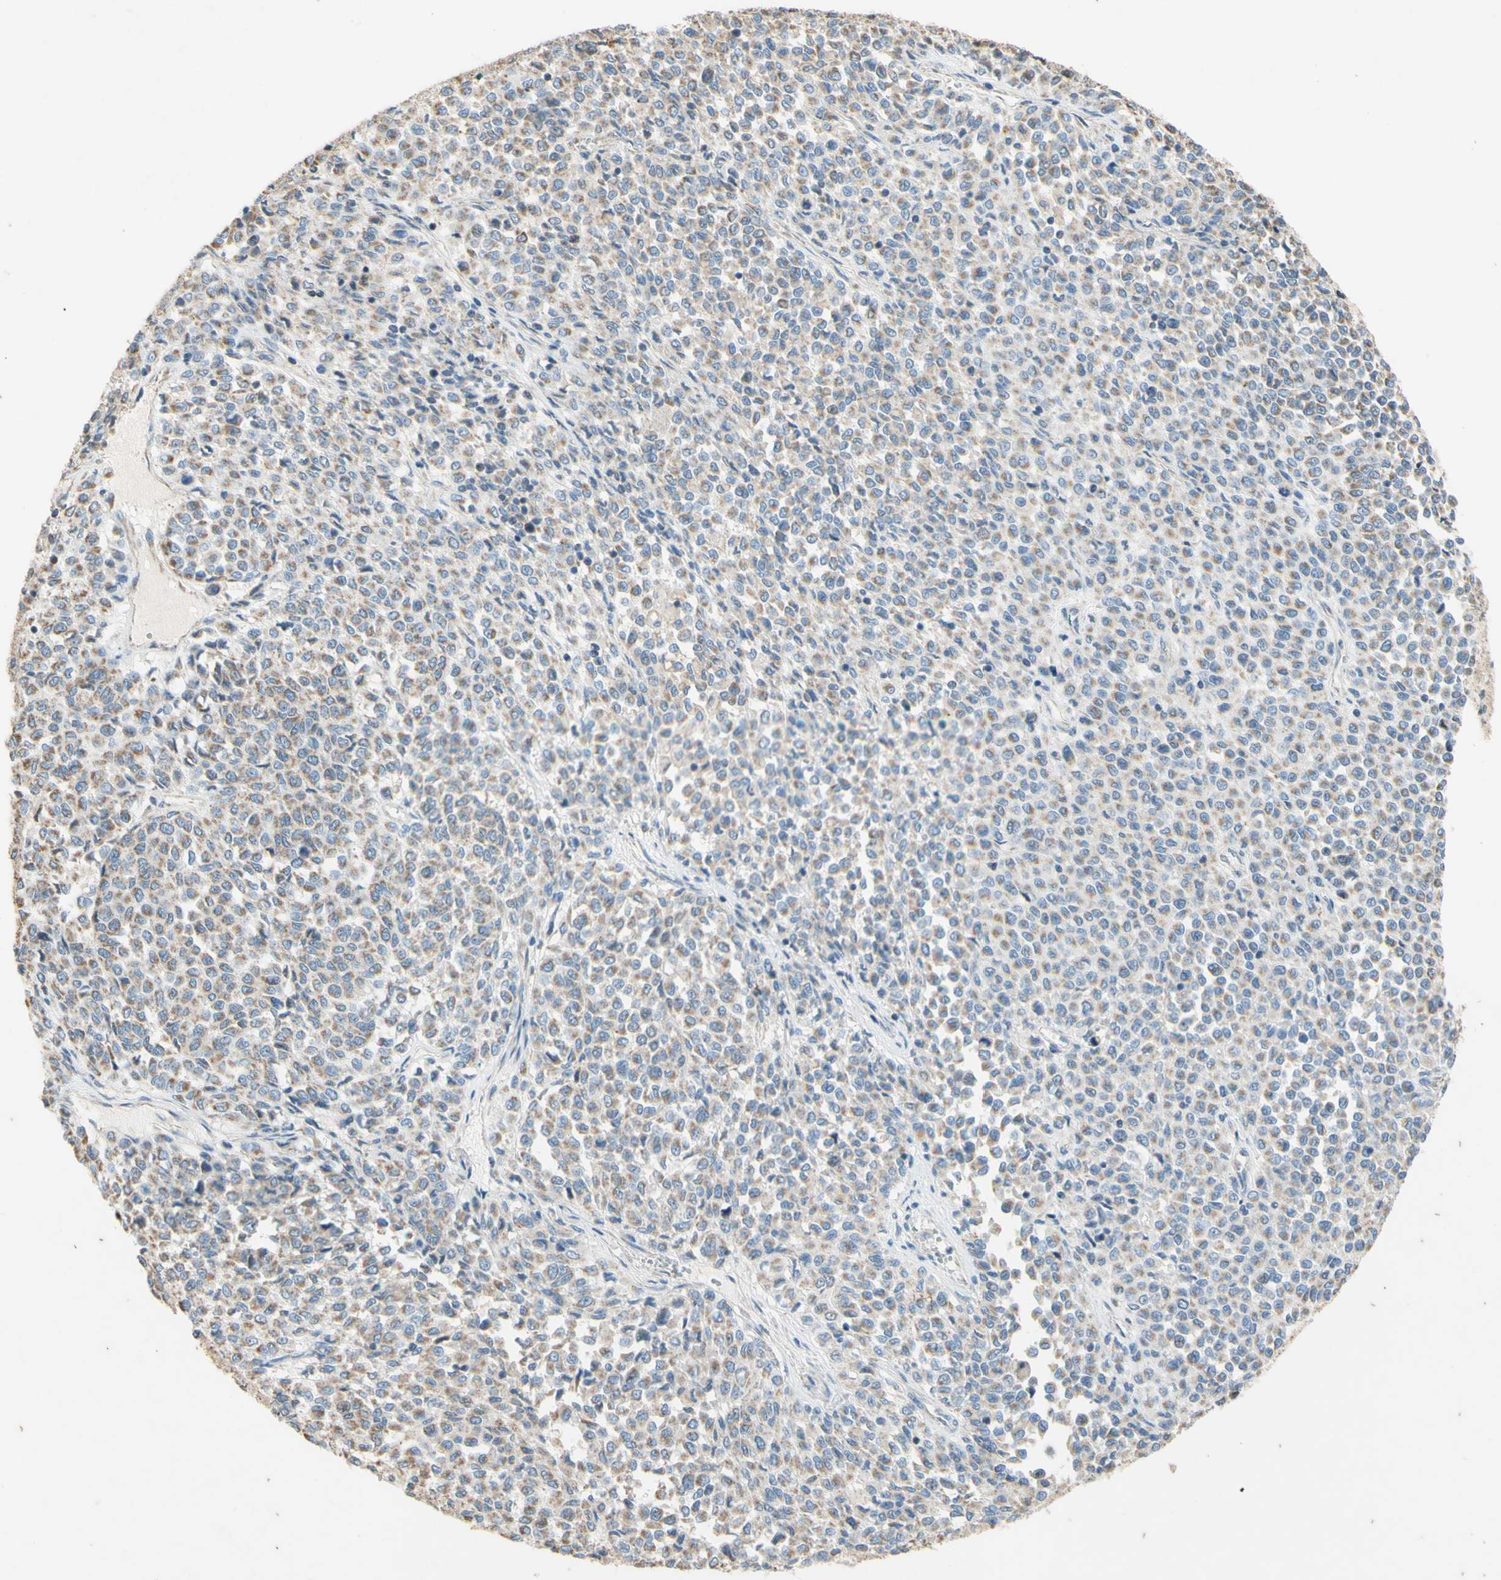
{"staining": {"intensity": "weak", "quantity": ">75%", "location": "cytoplasmic/membranous"}, "tissue": "melanoma", "cell_type": "Tumor cells", "image_type": "cancer", "snomed": [{"axis": "morphology", "description": "Malignant melanoma, Metastatic site"}, {"axis": "topography", "description": "Pancreas"}], "caption": "Protein staining exhibits weak cytoplasmic/membranous expression in about >75% of tumor cells in melanoma.", "gene": "PTGIS", "patient": {"sex": "female", "age": 30}}